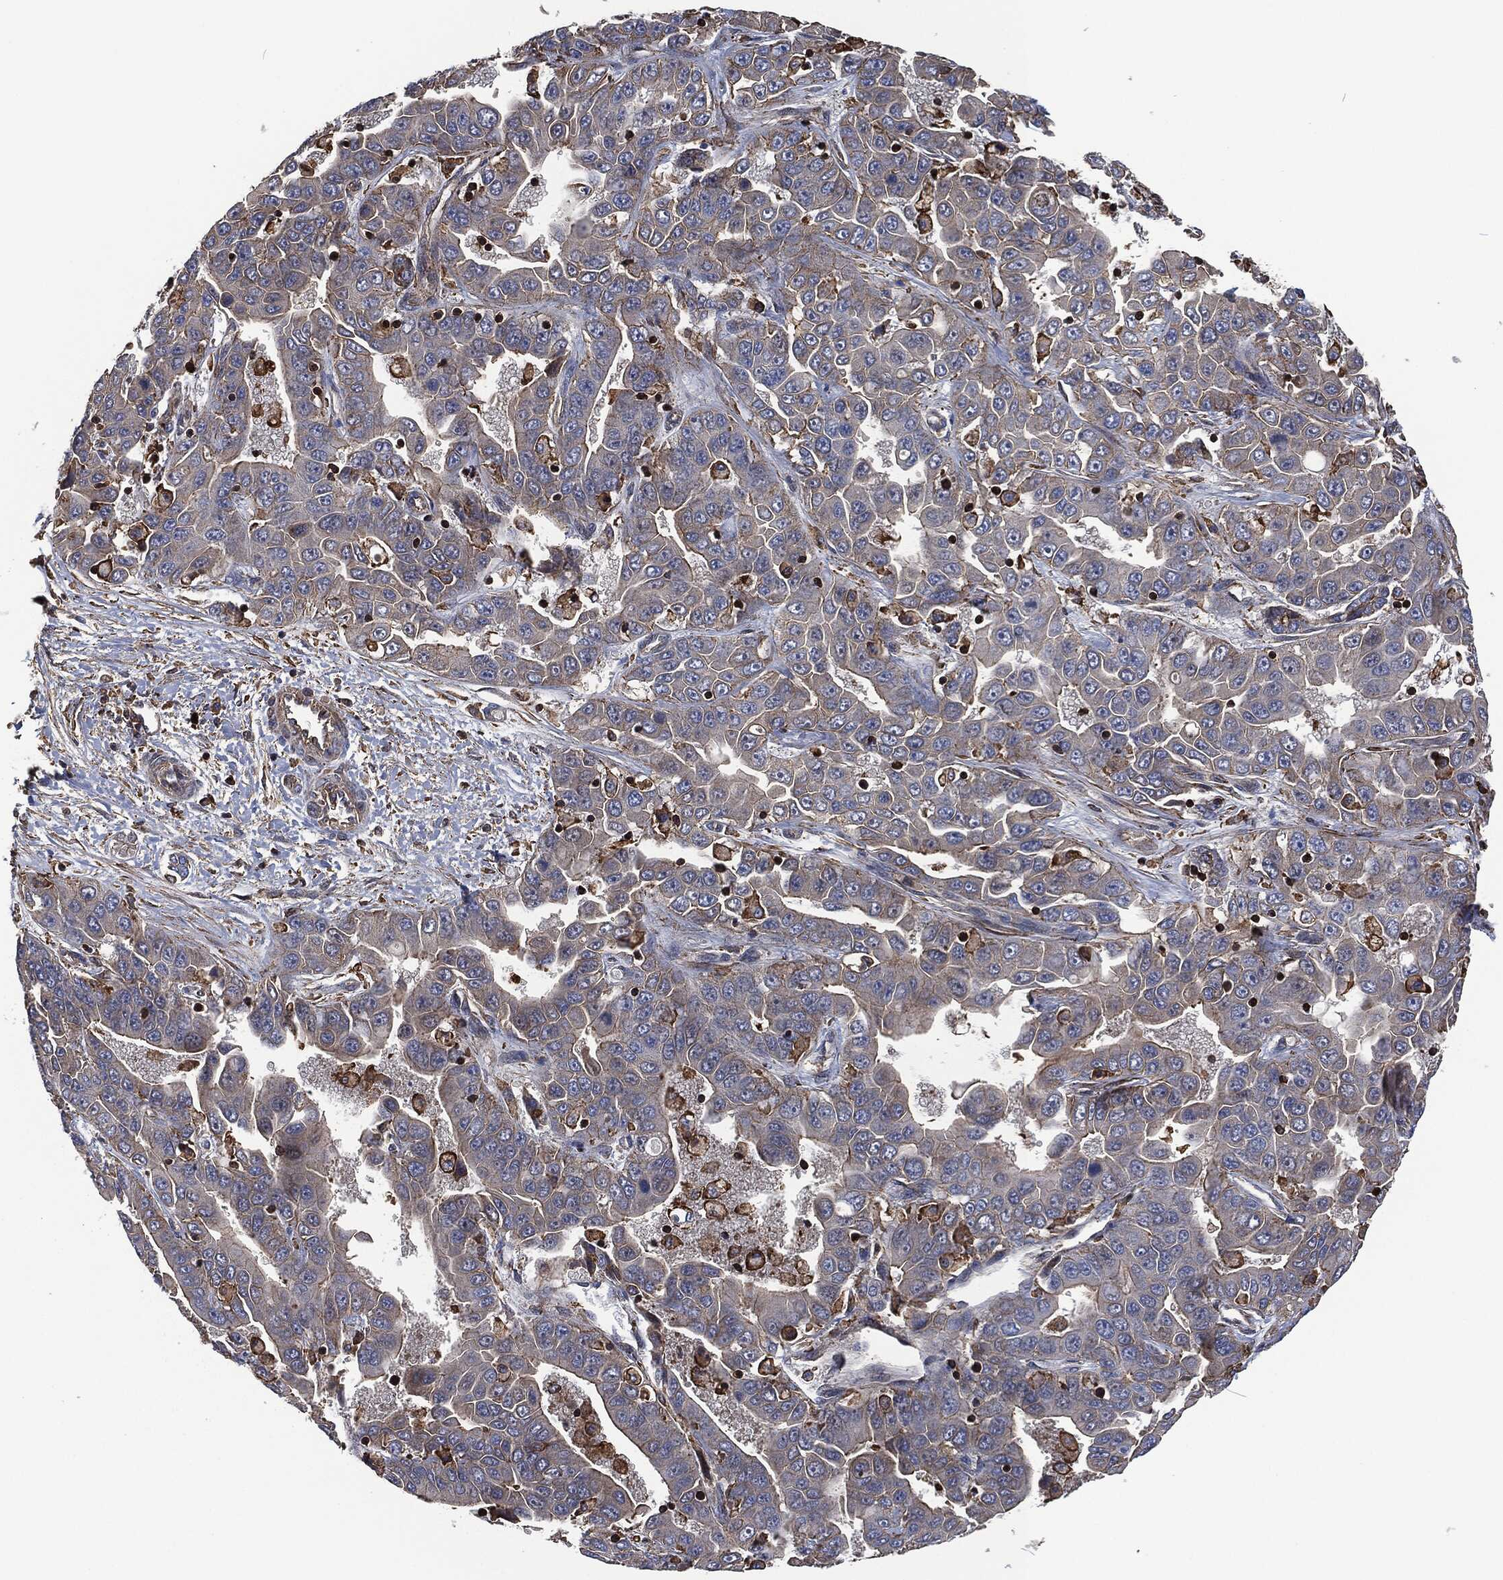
{"staining": {"intensity": "moderate", "quantity": "<25%", "location": "cytoplasmic/membranous"}, "tissue": "liver cancer", "cell_type": "Tumor cells", "image_type": "cancer", "snomed": [{"axis": "morphology", "description": "Cholangiocarcinoma"}, {"axis": "topography", "description": "Liver"}], "caption": "Immunohistochemical staining of liver cancer (cholangiocarcinoma) demonstrates low levels of moderate cytoplasmic/membranous protein positivity in about <25% of tumor cells. (brown staining indicates protein expression, while blue staining denotes nuclei).", "gene": "LGALS9", "patient": {"sex": "female", "age": 52}}